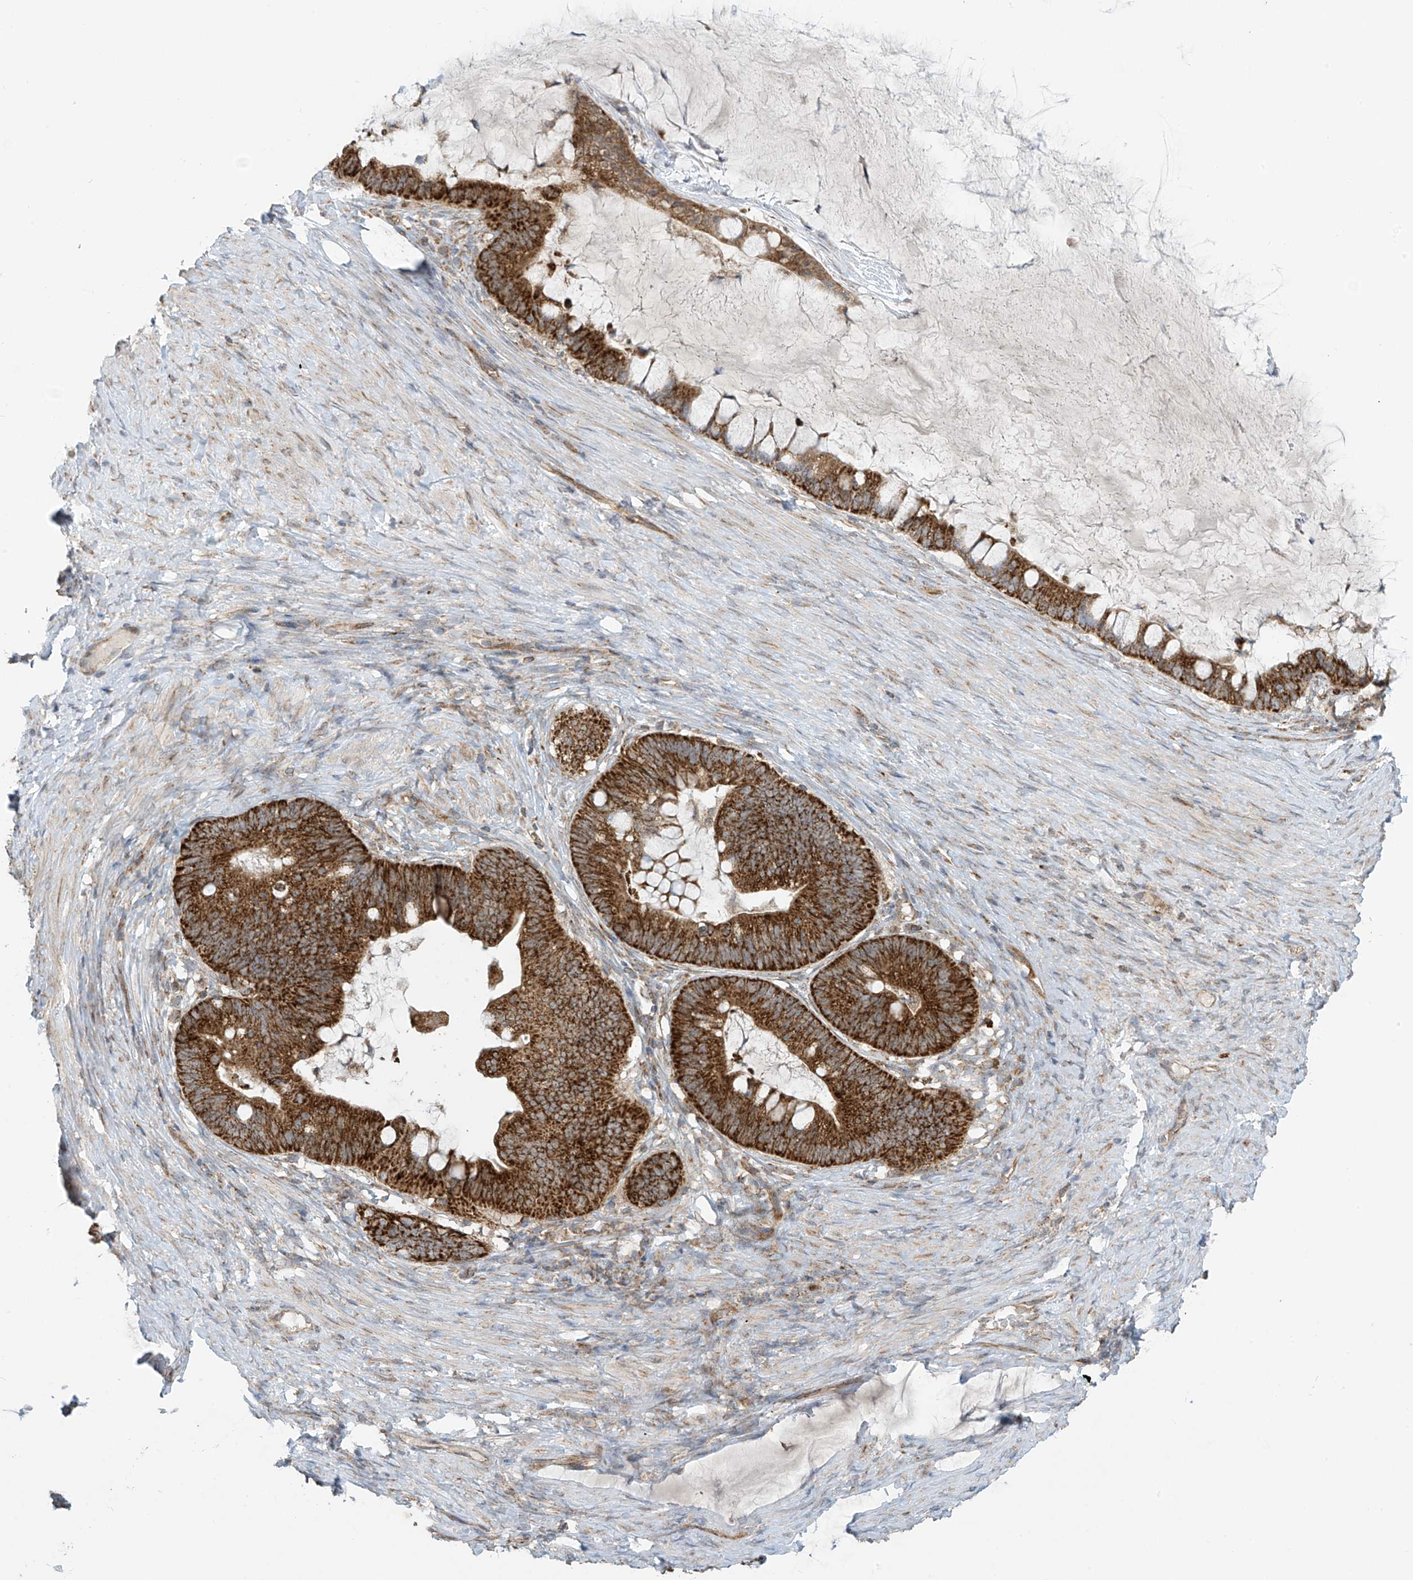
{"staining": {"intensity": "strong", "quantity": ">75%", "location": "cytoplasmic/membranous"}, "tissue": "ovarian cancer", "cell_type": "Tumor cells", "image_type": "cancer", "snomed": [{"axis": "morphology", "description": "Cystadenocarcinoma, mucinous, NOS"}, {"axis": "topography", "description": "Ovary"}], "caption": "Strong cytoplasmic/membranous positivity is present in about >75% of tumor cells in mucinous cystadenocarcinoma (ovarian).", "gene": "METTL6", "patient": {"sex": "female", "age": 61}}